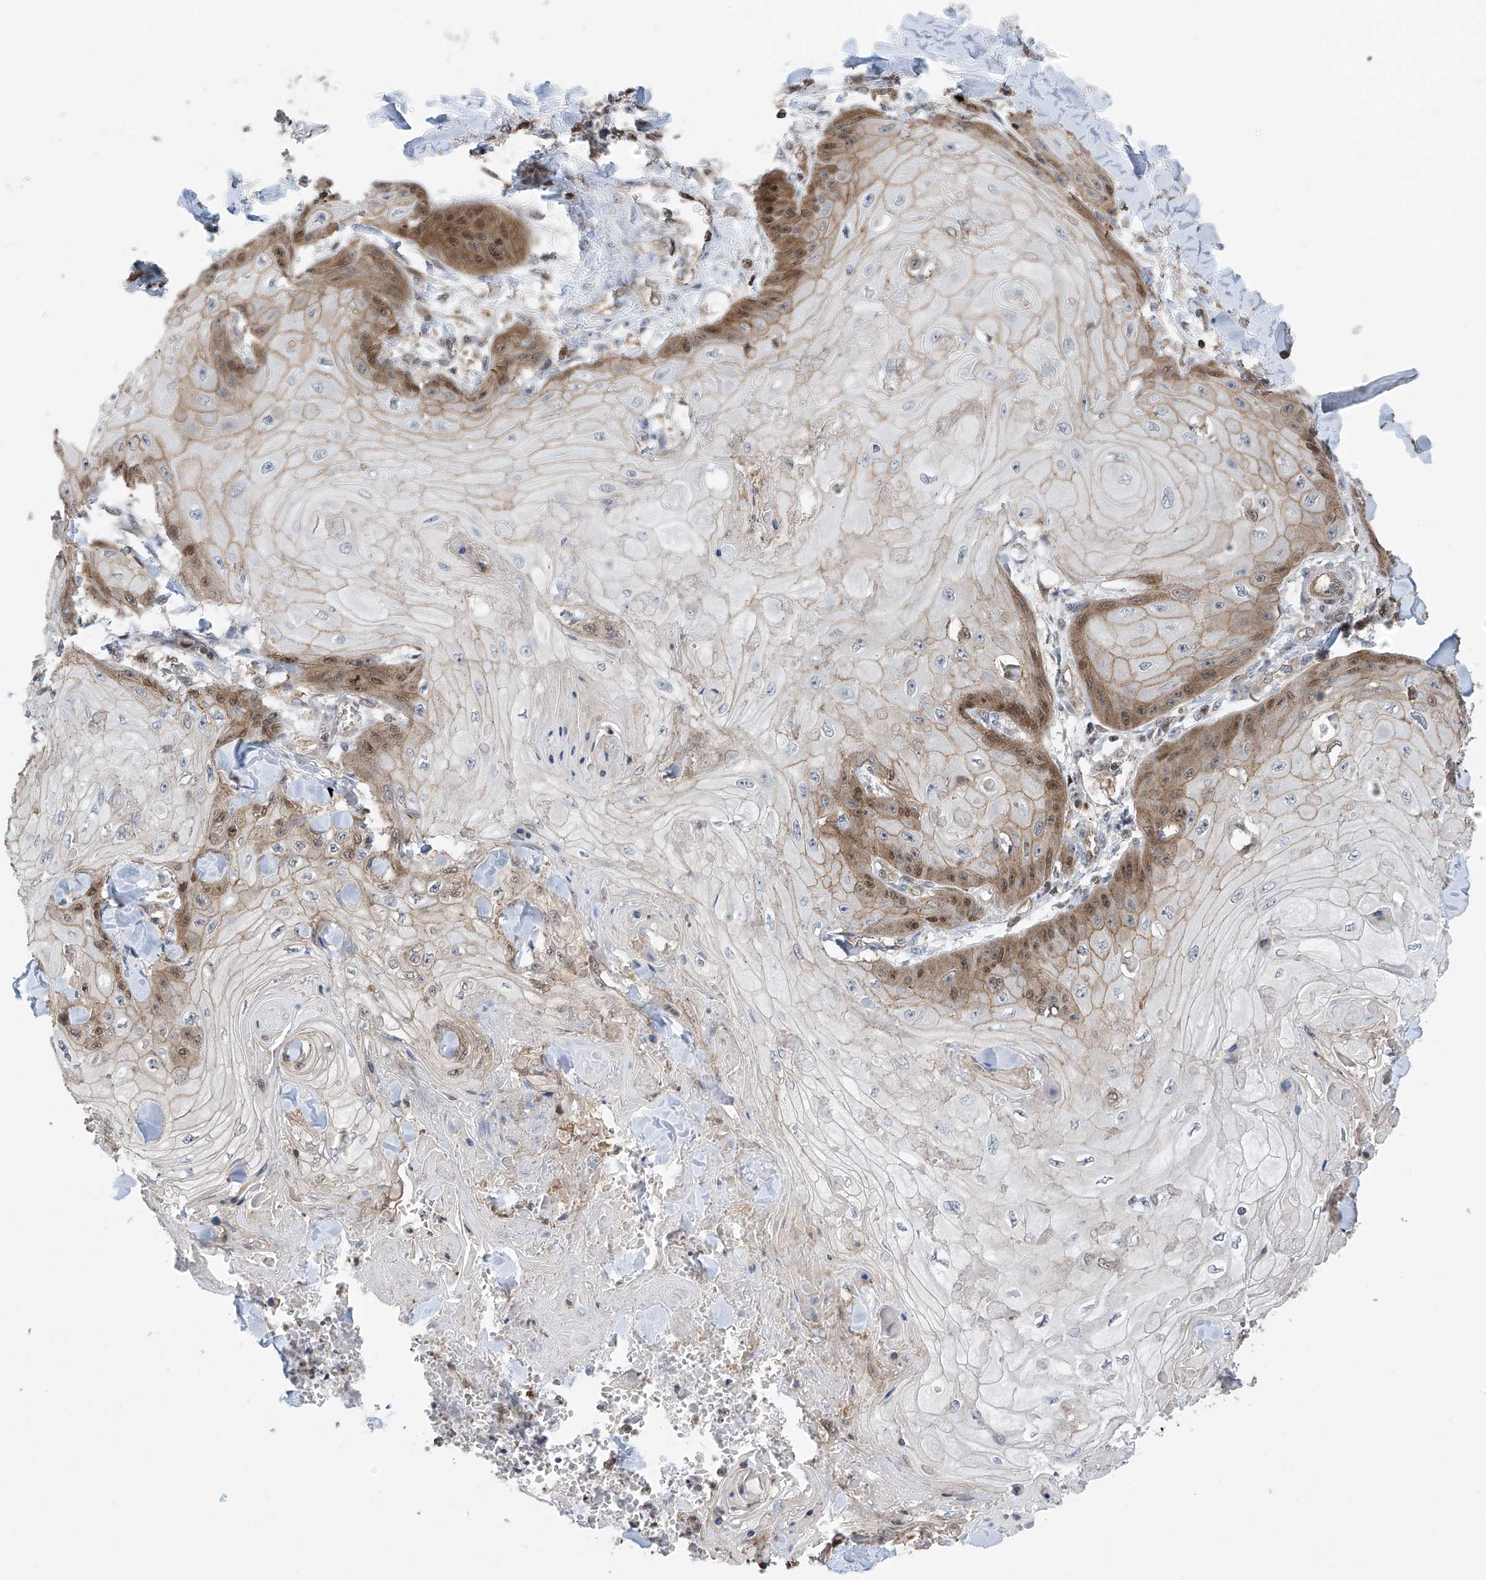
{"staining": {"intensity": "moderate", "quantity": "<25%", "location": "cytoplasmic/membranous,nuclear"}, "tissue": "skin cancer", "cell_type": "Tumor cells", "image_type": "cancer", "snomed": [{"axis": "morphology", "description": "Squamous cell carcinoma, NOS"}, {"axis": "topography", "description": "Skin"}], "caption": "An image showing moderate cytoplasmic/membranous and nuclear staining in approximately <25% of tumor cells in skin squamous cell carcinoma, as visualized by brown immunohistochemical staining.", "gene": "DNAJC9", "patient": {"sex": "male", "age": 74}}